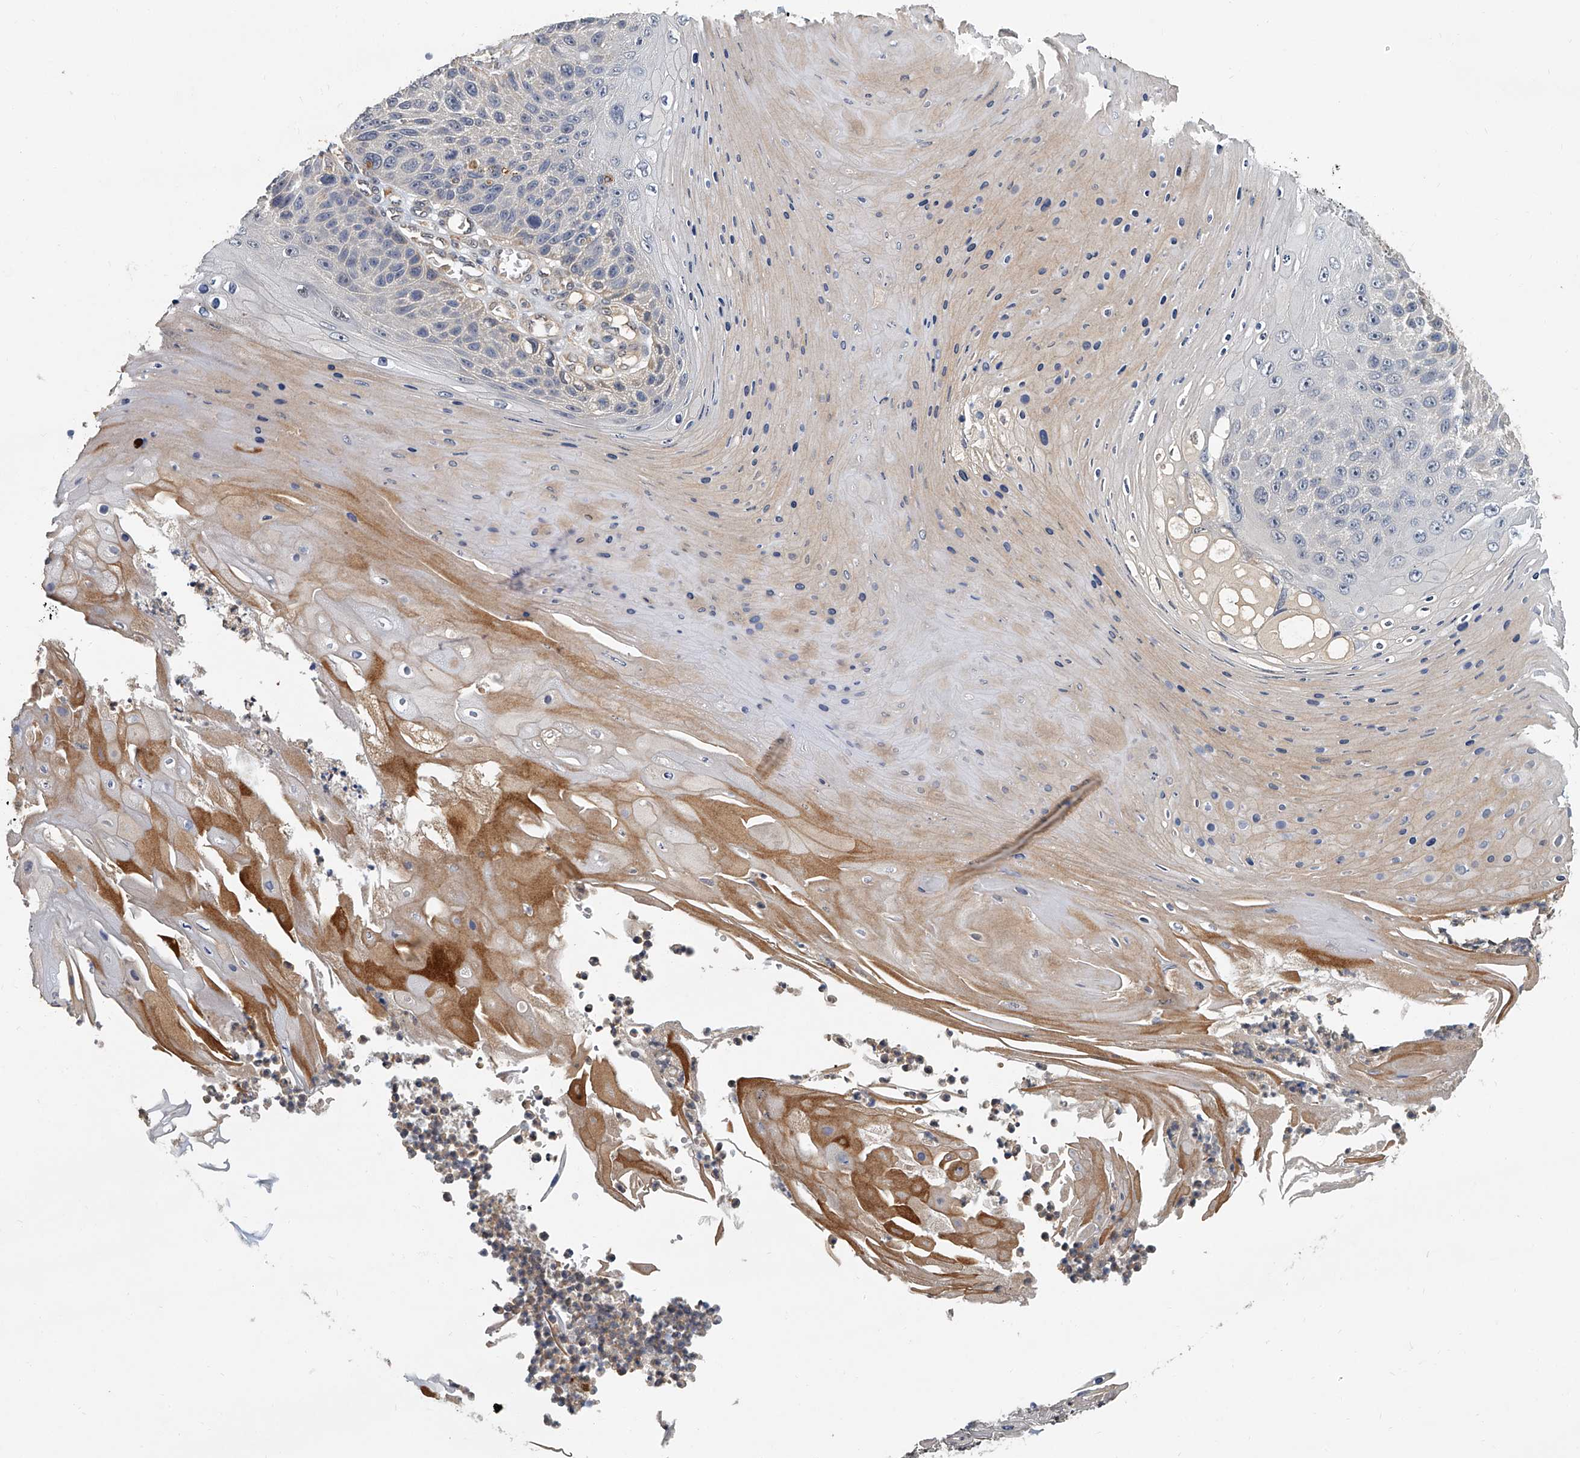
{"staining": {"intensity": "negative", "quantity": "none", "location": "none"}, "tissue": "skin cancer", "cell_type": "Tumor cells", "image_type": "cancer", "snomed": [{"axis": "morphology", "description": "Squamous cell carcinoma, NOS"}, {"axis": "topography", "description": "Skin"}], "caption": "Squamous cell carcinoma (skin) was stained to show a protein in brown. There is no significant staining in tumor cells.", "gene": "JAG2", "patient": {"sex": "female", "age": 88}}